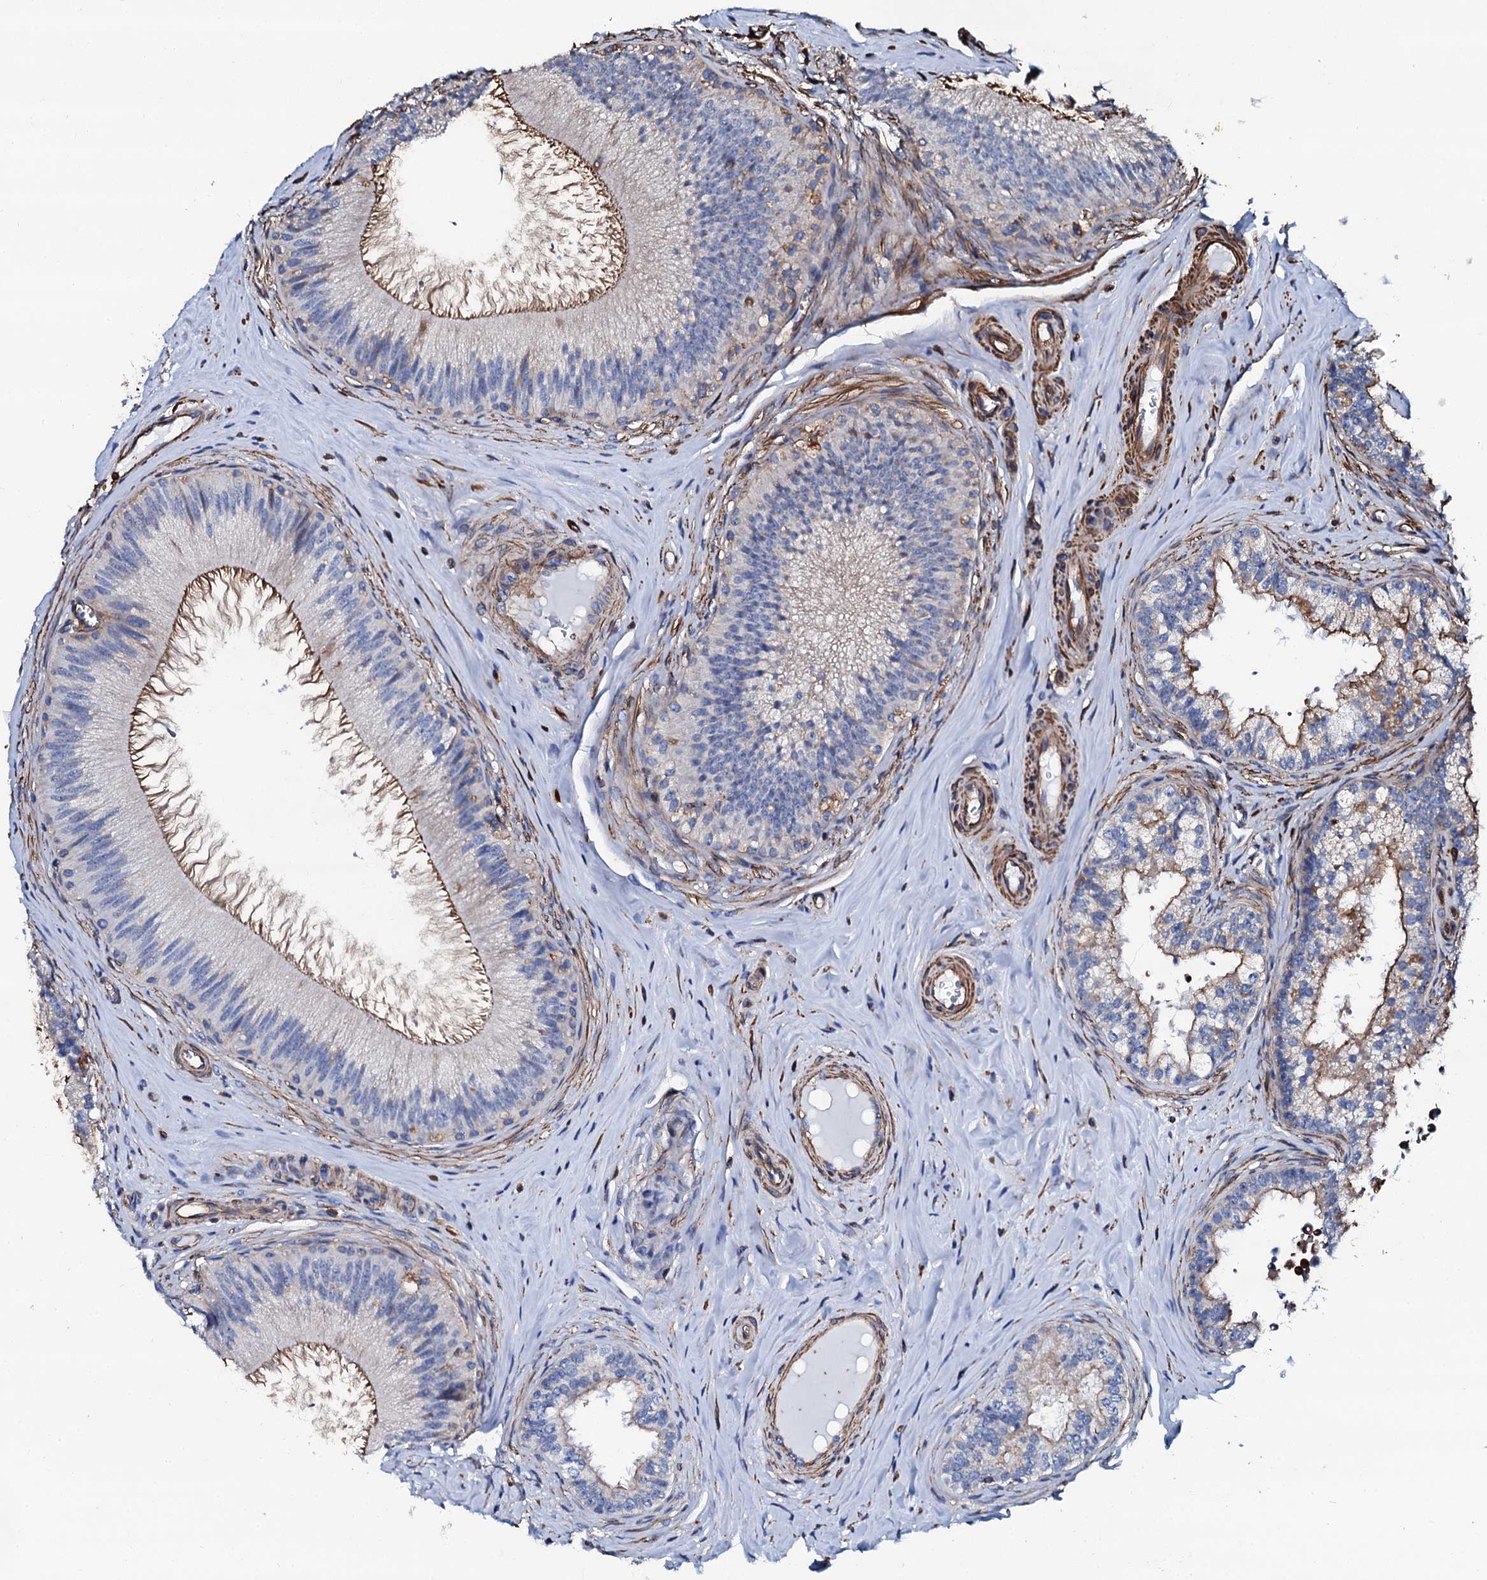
{"staining": {"intensity": "moderate", "quantity": "25%-75%", "location": "cytoplasmic/membranous"}, "tissue": "epididymis", "cell_type": "Glandular cells", "image_type": "normal", "snomed": [{"axis": "morphology", "description": "Normal tissue, NOS"}, {"axis": "topography", "description": "Epididymis"}], "caption": "Epididymis stained for a protein (brown) displays moderate cytoplasmic/membranous positive positivity in about 25%-75% of glandular cells.", "gene": "INTS10", "patient": {"sex": "male", "age": 46}}